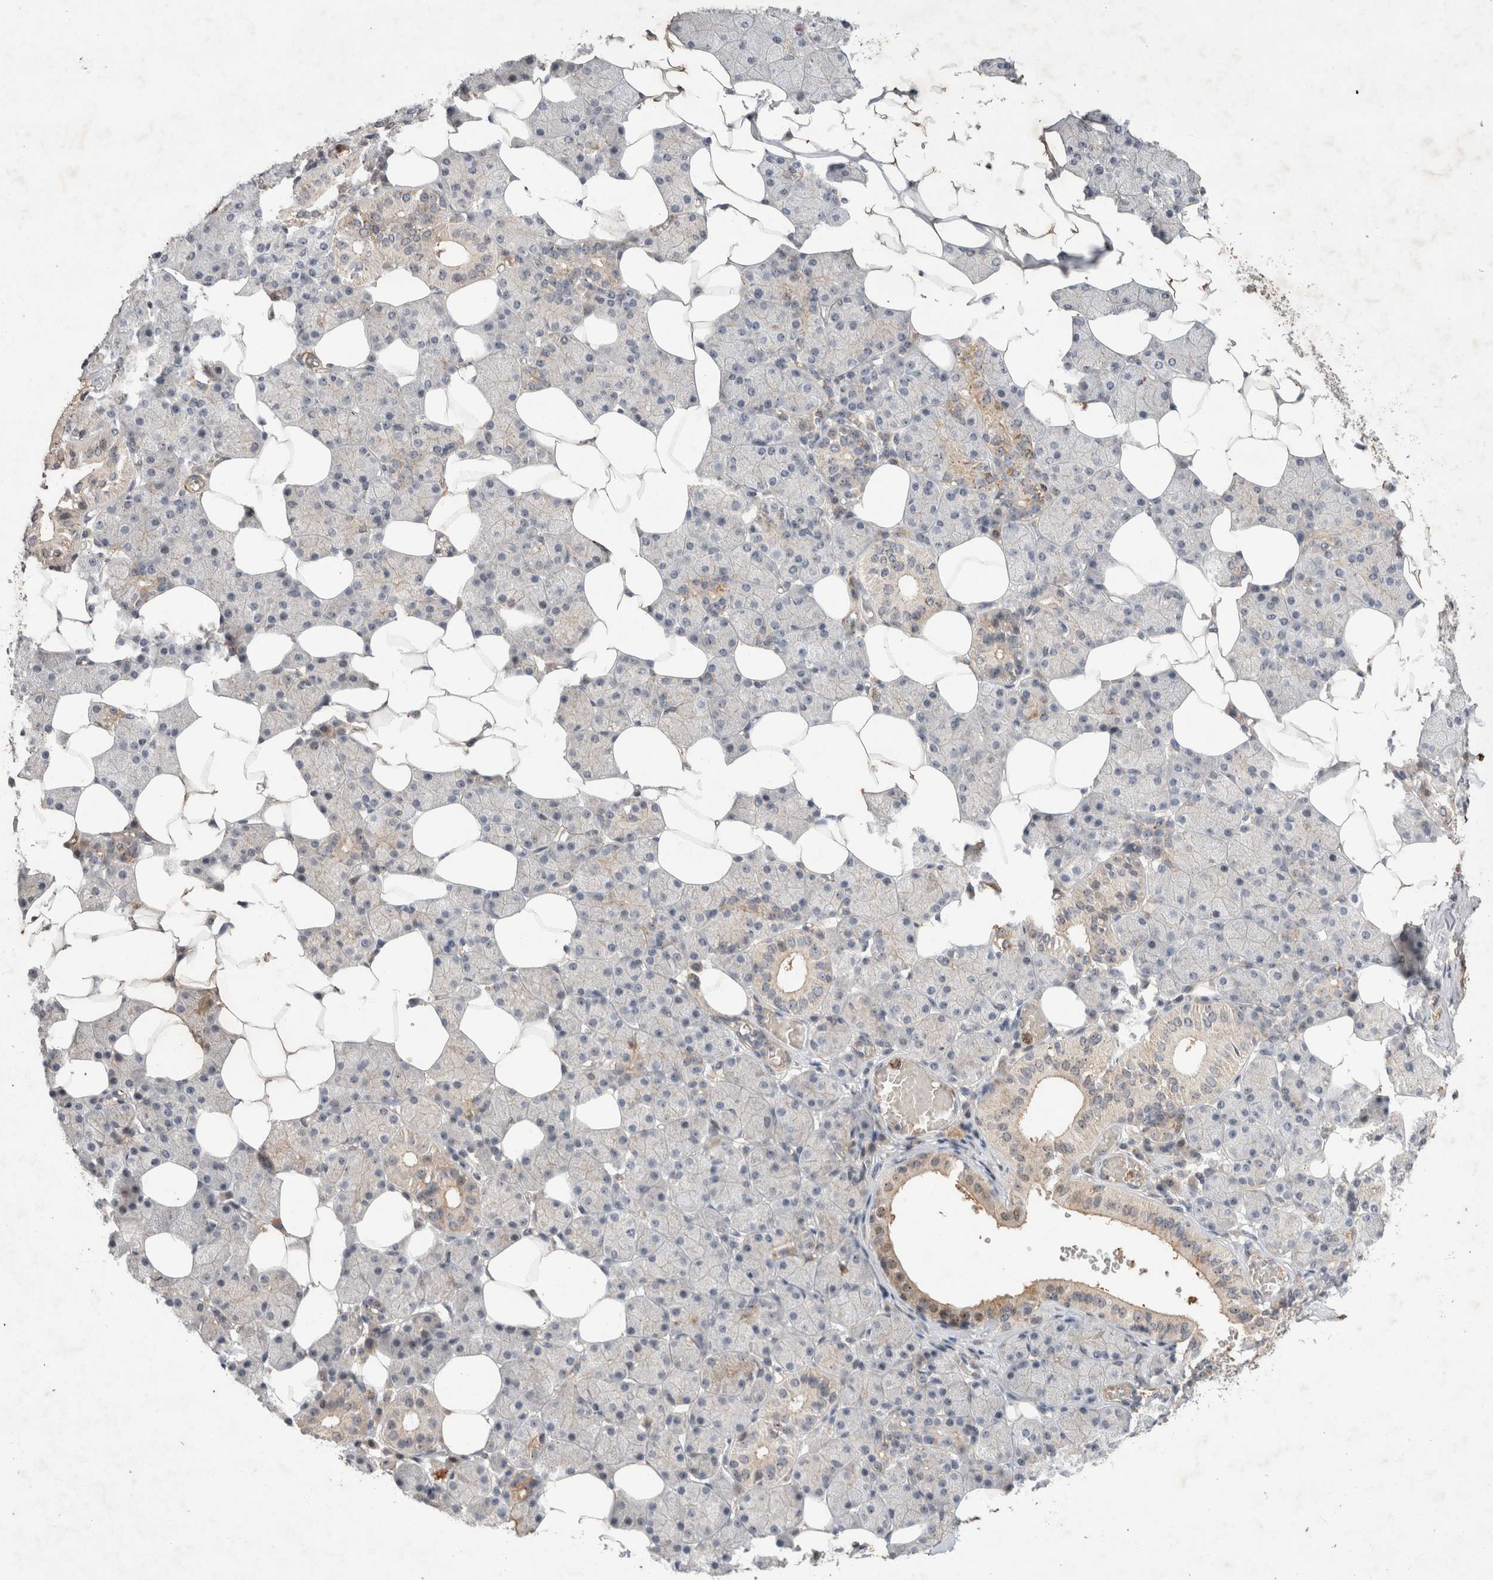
{"staining": {"intensity": "moderate", "quantity": "<25%", "location": "cytoplasmic/membranous"}, "tissue": "salivary gland", "cell_type": "Glandular cells", "image_type": "normal", "snomed": [{"axis": "morphology", "description": "Normal tissue, NOS"}, {"axis": "topography", "description": "Salivary gland"}], "caption": "The histopathology image demonstrates staining of benign salivary gland, revealing moderate cytoplasmic/membranous protein positivity (brown color) within glandular cells. (brown staining indicates protein expression, while blue staining denotes nuclei).", "gene": "STK11", "patient": {"sex": "female", "age": 33}}